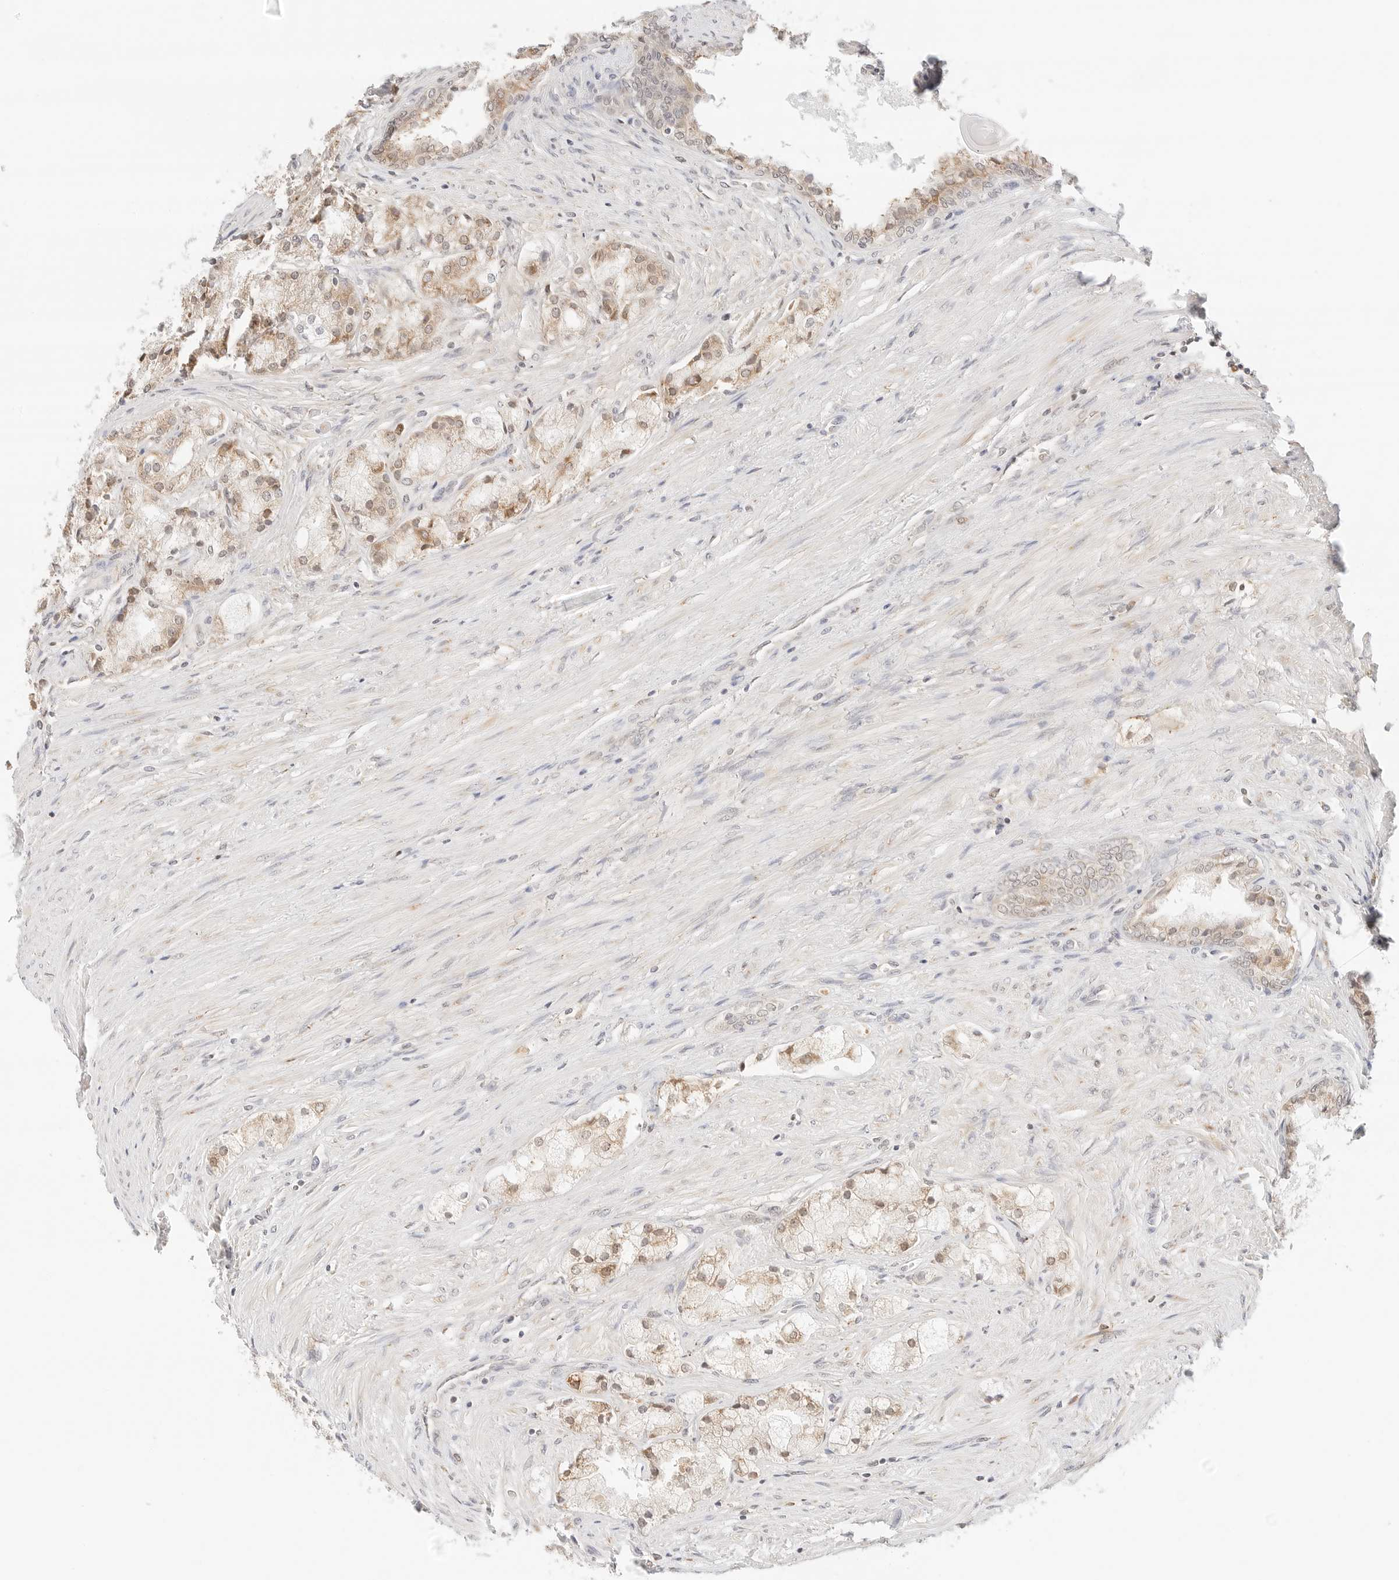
{"staining": {"intensity": "moderate", "quantity": ">75%", "location": "cytoplasmic/membranous"}, "tissue": "prostate cancer", "cell_type": "Tumor cells", "image_type": "cancer", "snomed": [{"axis": "morphology", "description": "Adenocarcinoma, High grade"}, {"axis": "topography", "description": "Prostate"}], "caption": "DAB (3,3'-diaminobenzidine) immunohistochemical staining of human high-grade adenocarcinoma (prostate) displays moderate cytoplasmic/membranous protein positivity in about >75% of tumor cells.", "gene": "ERO1B", "patient": {"sex": "male", "age": 50}}